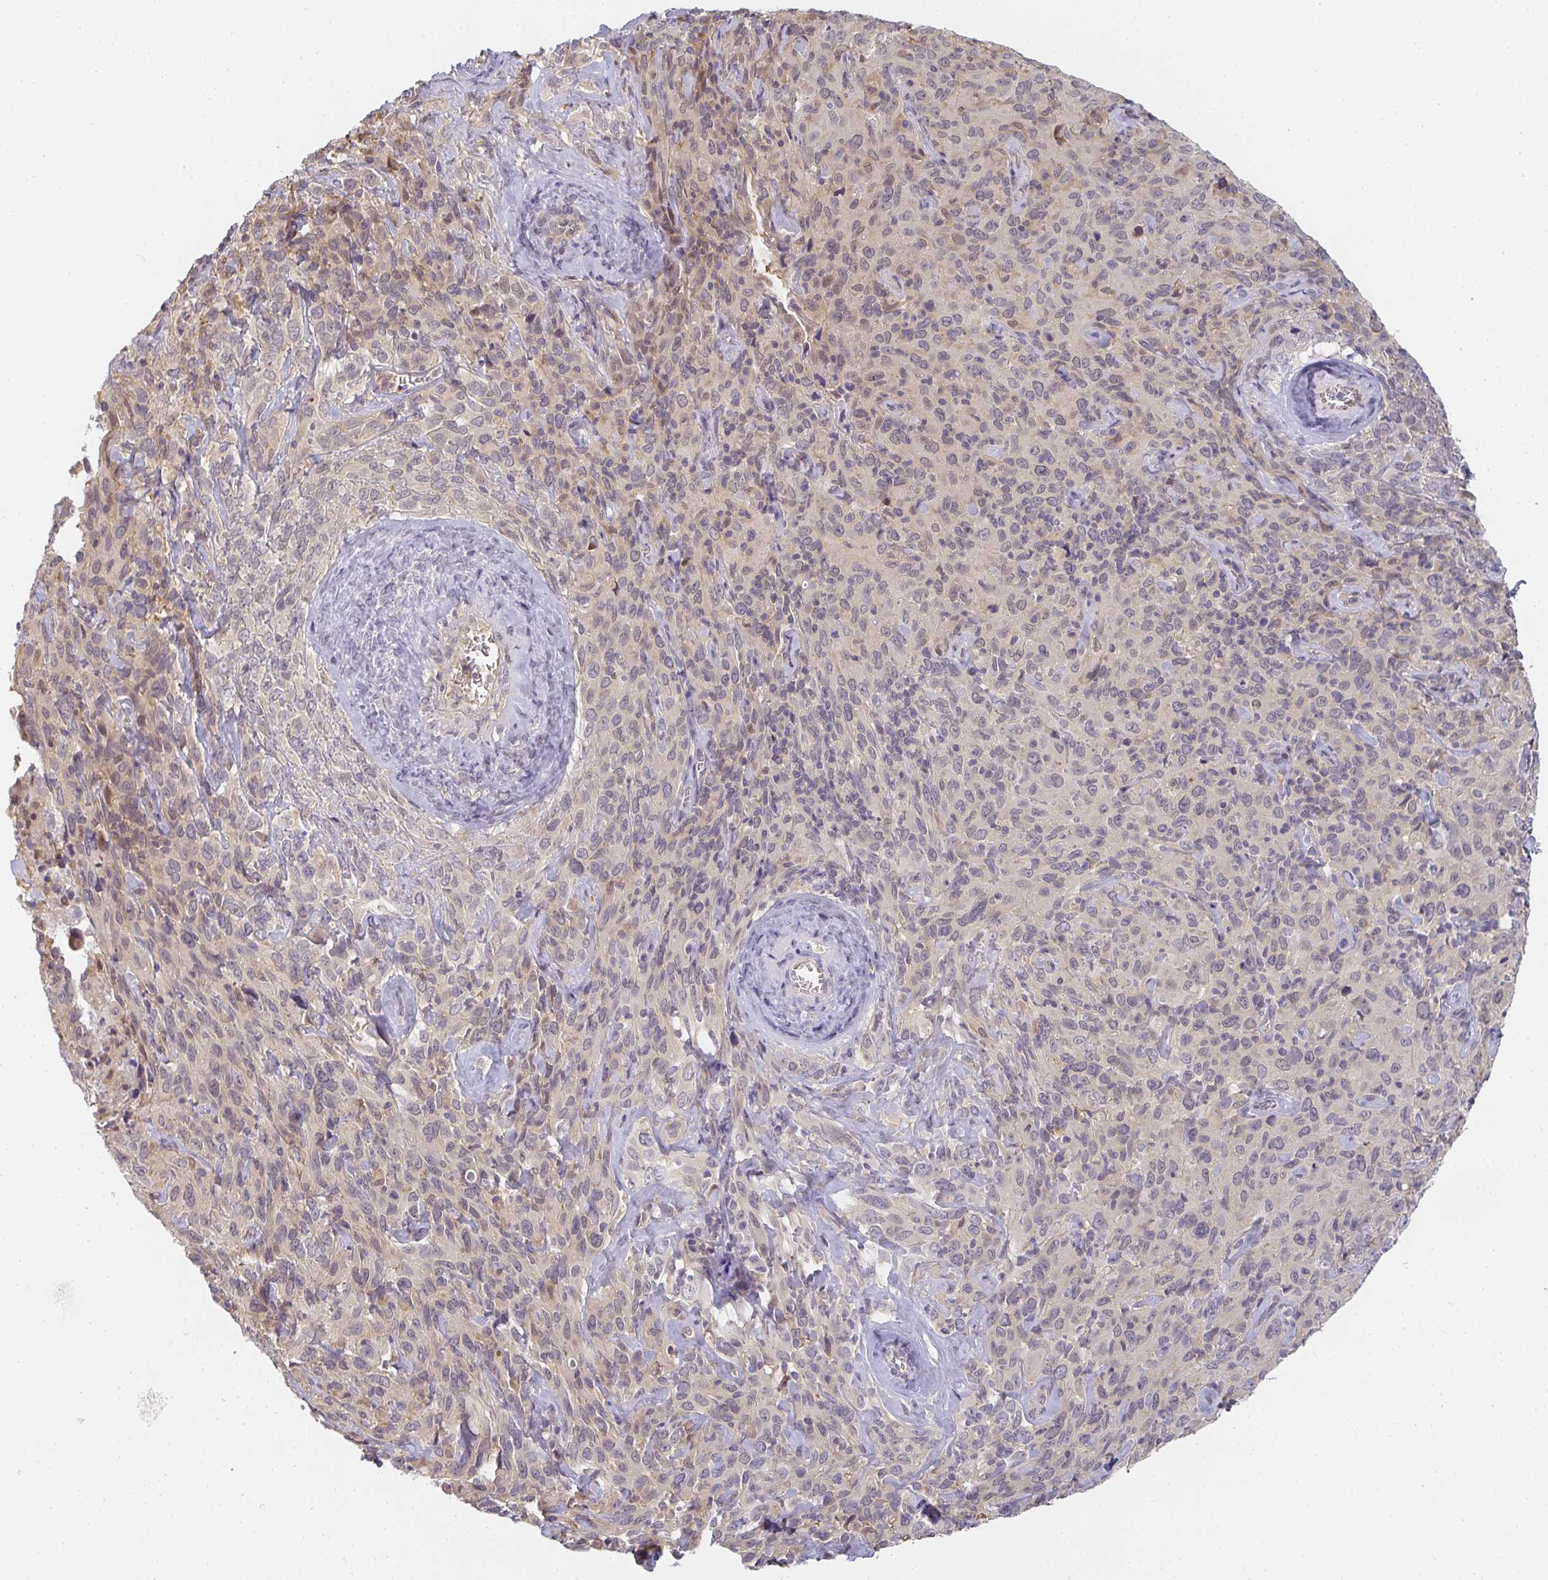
{"staining": {"intensity": "weak", "quantity": "<25%", "location": "nuclear"}, "tissue": "cervical cancer", "cell_type": "Tumor cells", "image_type": "cancer", "snomed": [{"axis": "morphology", "description": "Normal tissue, NOS"}, {"axis": "morphology", "description": "Squamous cell carcinoma, NOS"}, {"axis": "topography", "description": "Cervix"}], "caption": "The photomicrograph reveals no staining of tumor cells in cervical cancer (squamous cell carcinoma).", "gene": "GSDMB", "patient": {"sex": "female", "age": 51}}